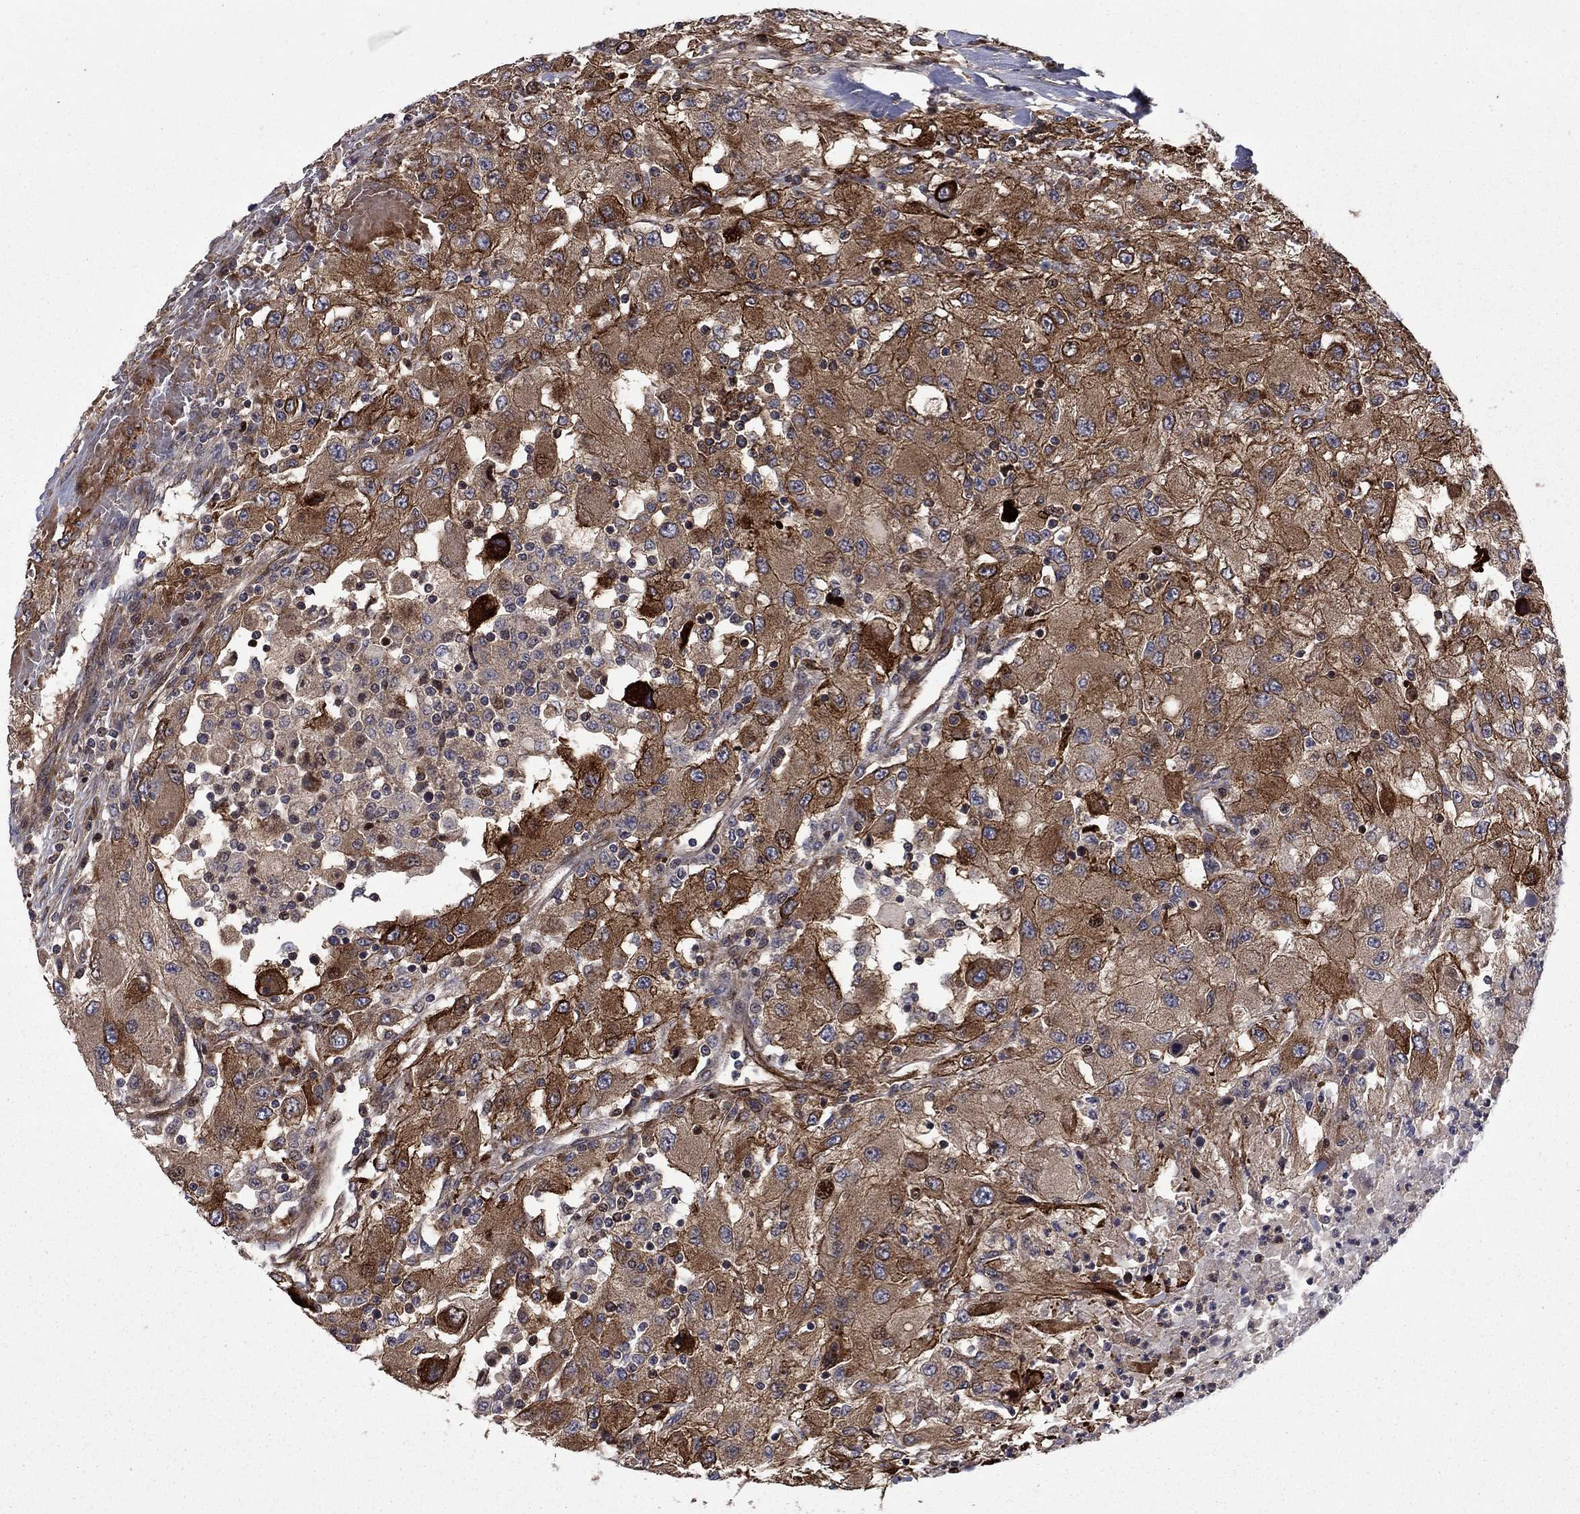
{"staining": {"intensity": "strong", "quantity": ">75%", "location": "cytoplasmic/membranous,nuclear"}, "tissue": "renal cancer", "cell_type": "Tumor cells", "image_type": "cancer", "snomed": [{"axis": "morphology", "description": "Adenocarcinoma, NOS"}, {"axis": "topography", "description": "Kidney"}], "caption": "A photomicrograph of renal cancer (adenocarcinoma) stained for a protein demonstrates strong cytoplasmic/membranous and nuclear brown staining in tumor cells.", "gene": "HDAC4", "patient": {"sex": "female", "age": 67}}